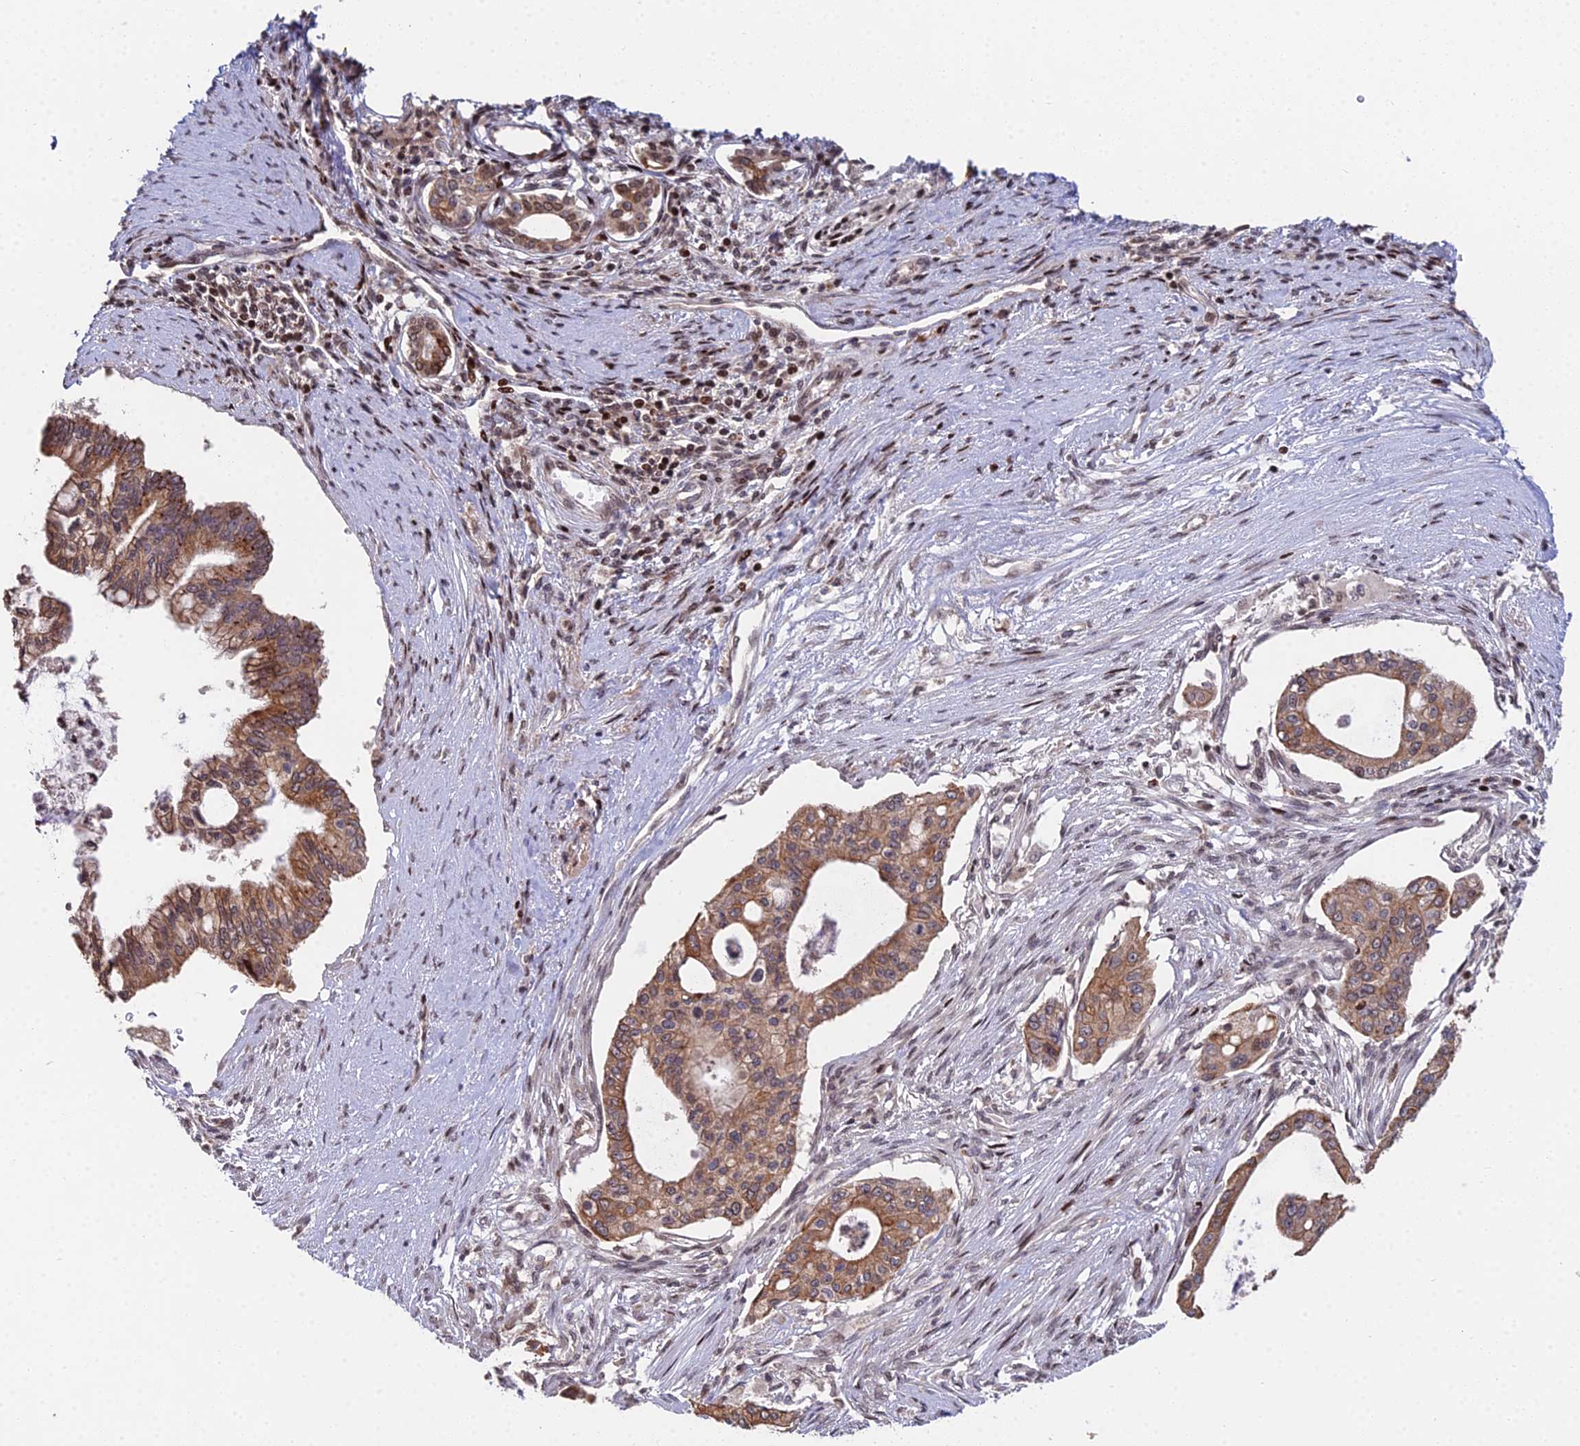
{"staining": {"intensity": "moderate", "quantity": ">75%", "location": "cytoplasmic/membranous"}, "tissue": "pancreatic cancer", "cell_type": "Tumor cells", "image_type": "cancer", "snomed": [{"axis": "morphology", "description": "Adenocarcinoma, NOS"}, {"axis": "topography", "description": "Pancreas"}], "caption": "The histopathology image demonstrates staining of pancreatic cancer (adenocarcinoma), revealing moderate cytoplasmic/membranous protein positivity (brown color) within tumor cells.", "gene": "RBMS2", "patient": {"sex": "male", "age": 46}}